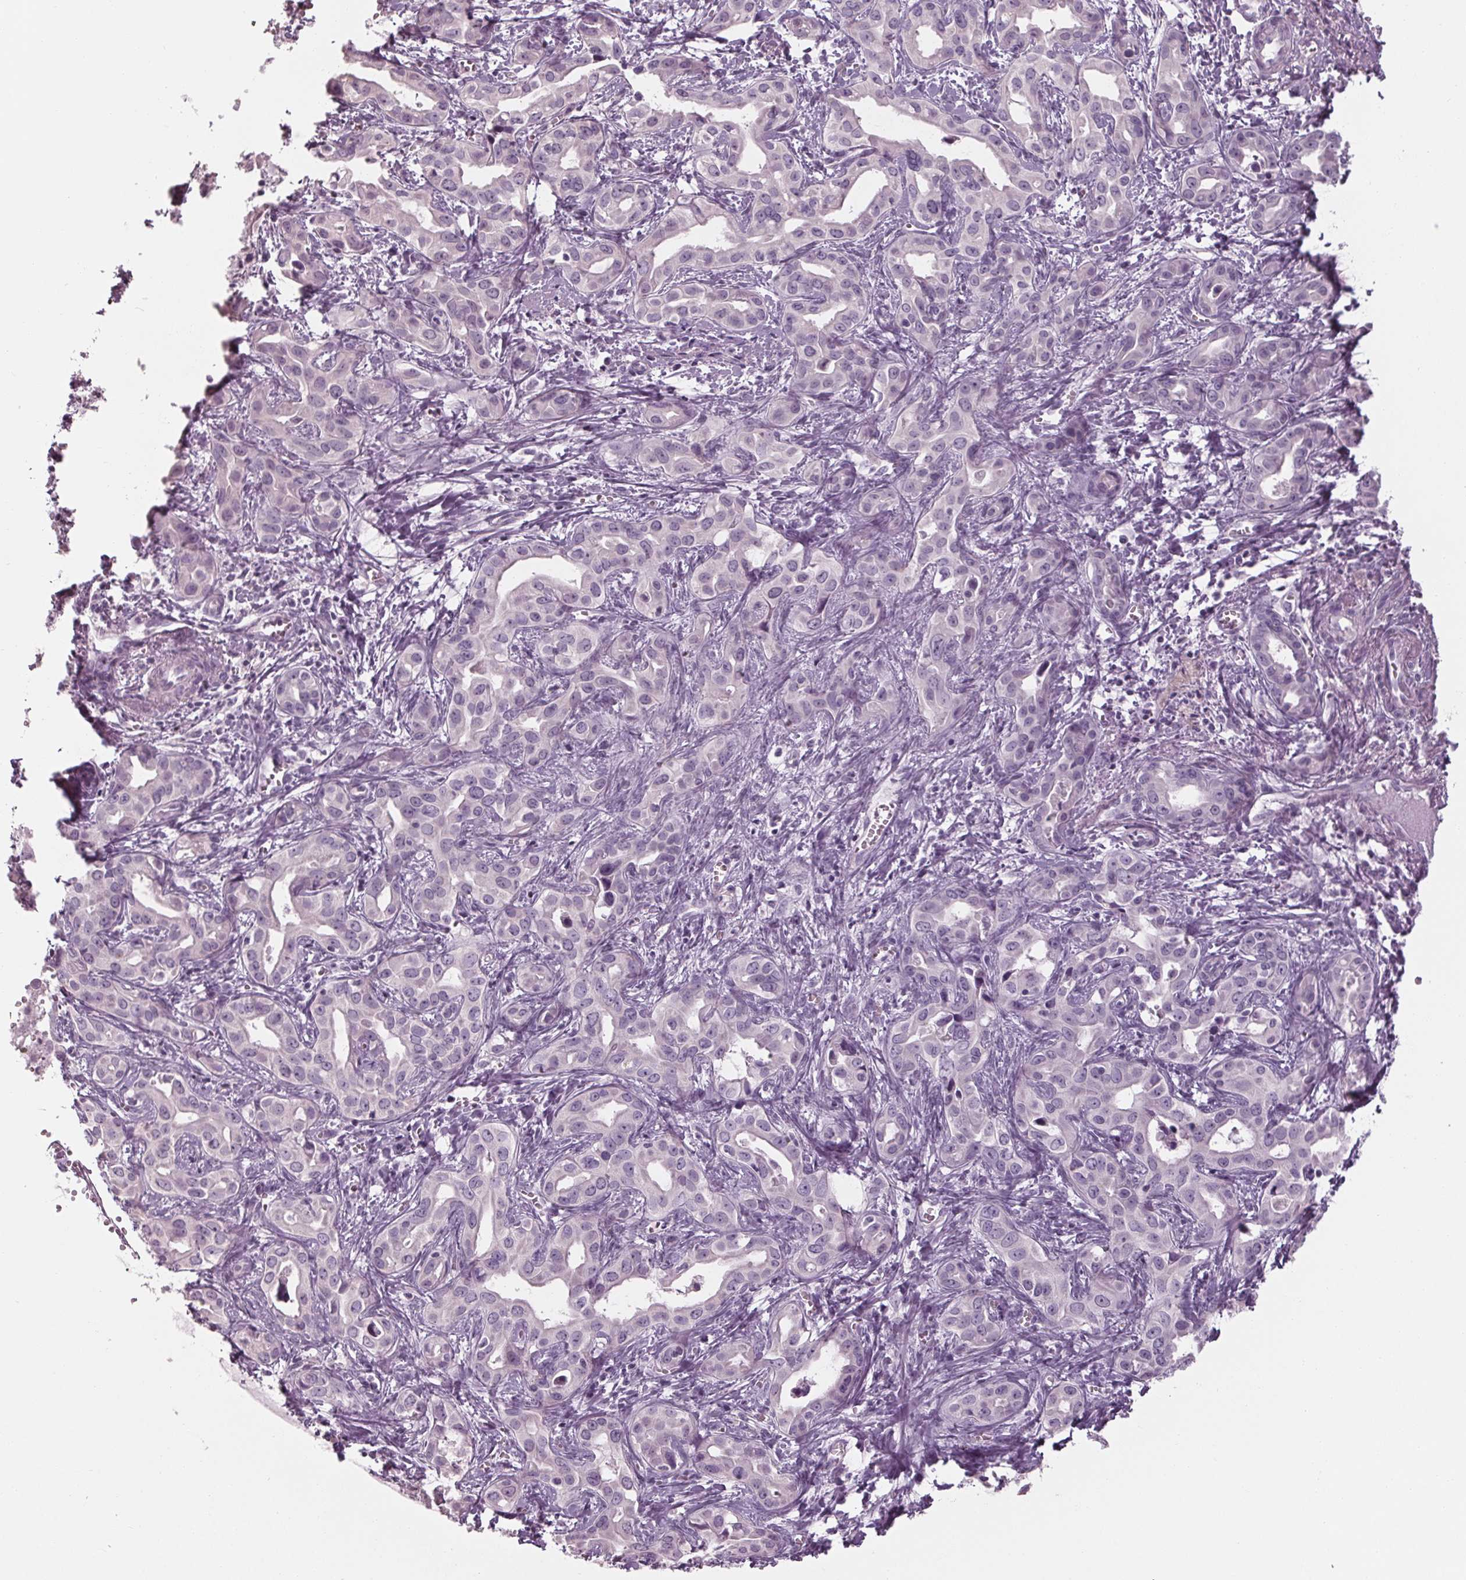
{"staining": {"intensity": "negative", "quantity": "none", "location": "none"}, "tissue": "liver cancer", "cell_type": "Tumor cells", "image_type": "cancer", "snomed": [{"axis": "morphology", "description": "Cholangiocarcinoma"}, {"axis": "topography", "description": "Liver"}], "caption": "Protein analysis of liver cholangiocarcinoma displays no significant expression in tumor cells.", "gene": "TNNC2", "patient": {"sex": "female", "age": 65}}